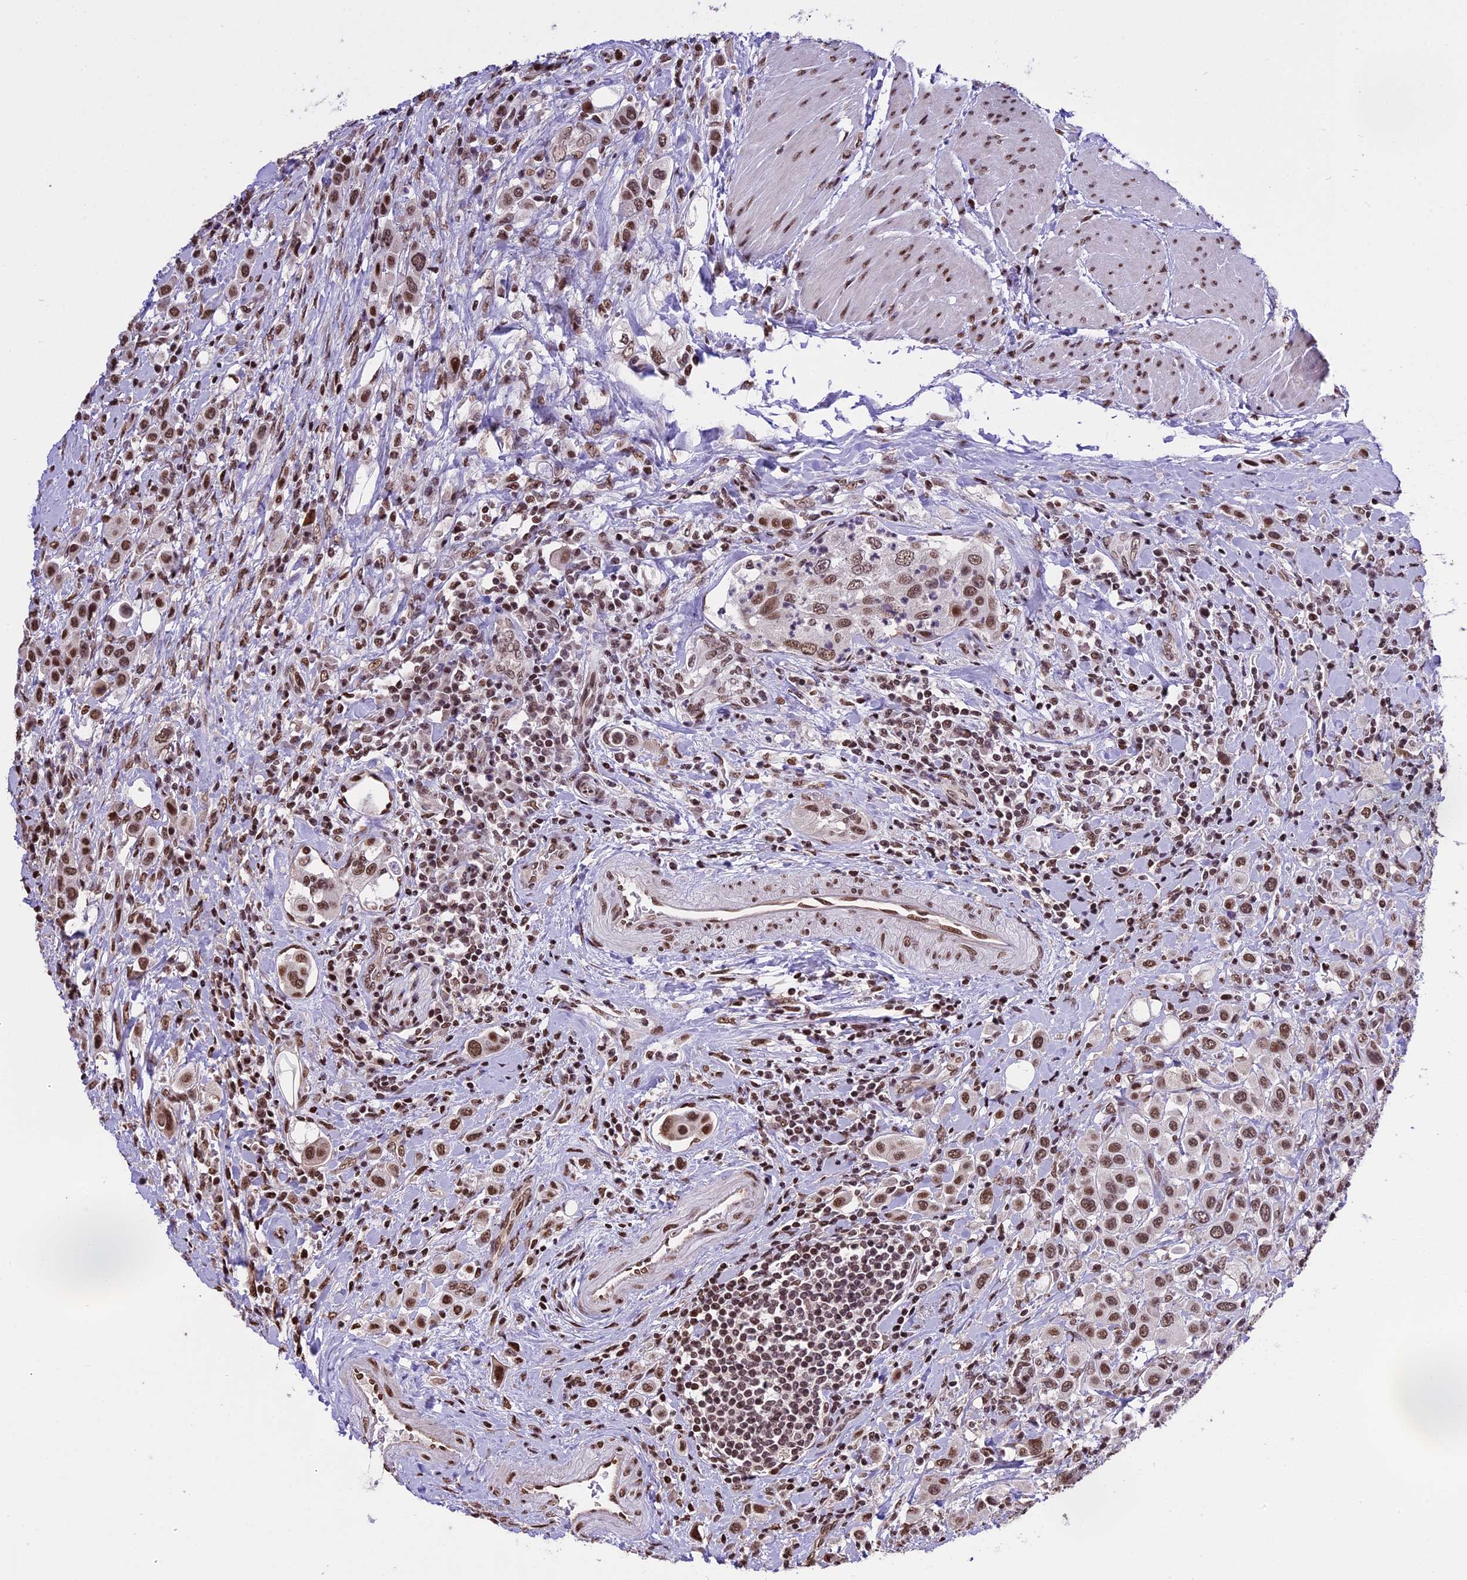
{"staining": {"intensity": "moderate", "quantity": ">75%", "location": "nuclear"}, "tissue": "urothelial cancer", "cell_type": "Tumor cells", "image_type": "cancer", "snomed": [{"axis": "morphology", "description": "Urothelial carcinoma, High grade"}, {"axis": "topography", "description": "Urinary bladder"}], "caption": "IHC histopathology image of urothelial cancer stained for a protein (brown), which reveals medium levels of moderate nuclear expression in about >75% of tumor cells.", "gene": "POLR3E", "patient": {"sex": "male", "age": 50}}